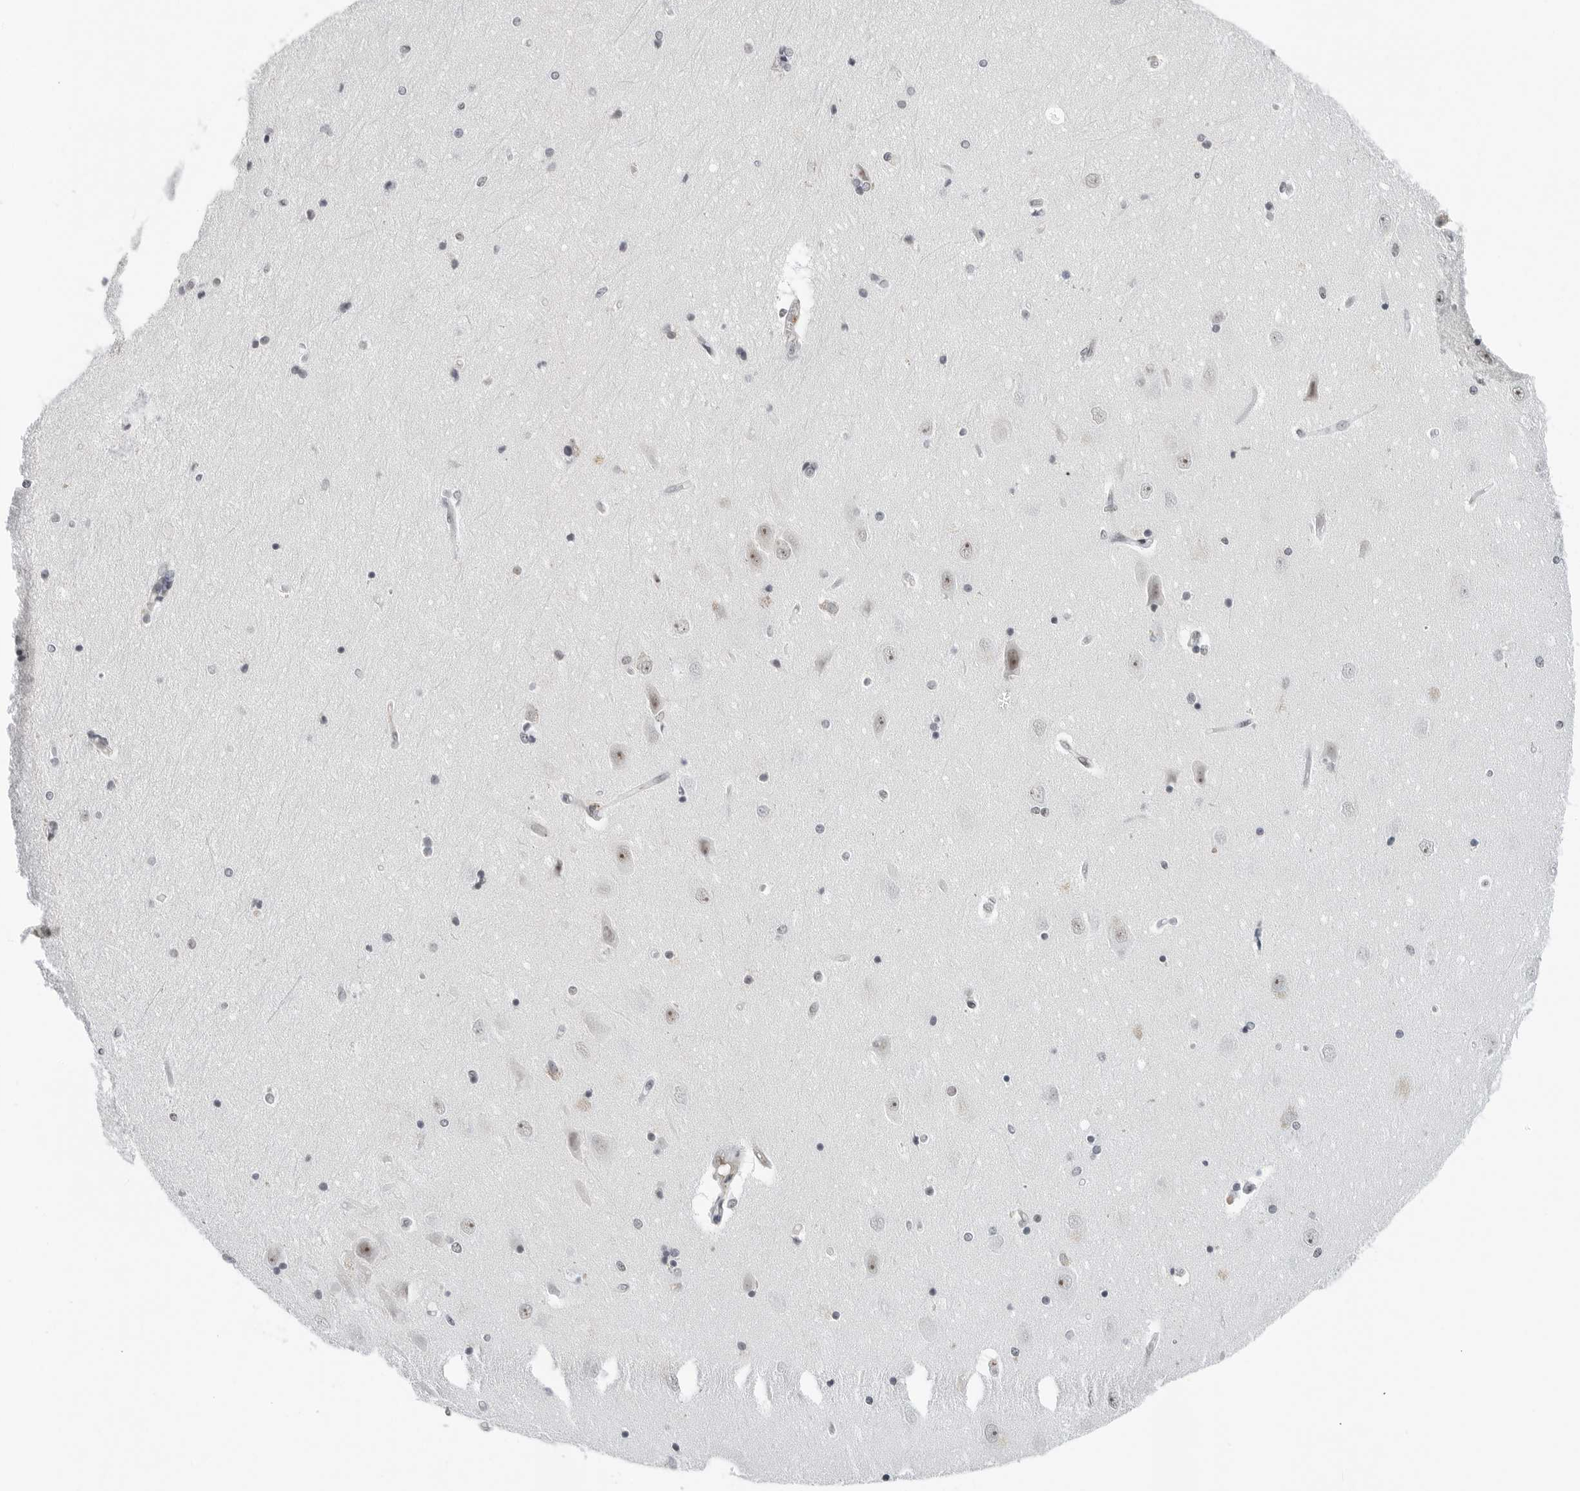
{"staining": {"intensity": "negative", "quantity": "none", "location": "none"}, "tissue": "hippocampus", "cell_type": "Glial cells", "image_type": "normal", "snomed": [{"axis": "morphology", "description": "Normal tissue, NOS"}, {"axis": "topography", "description": "Hippocampus"}], "caption": "DAB (3,3'-diaminobenzidine) immunohistochemical staining of normal human hippocampus exhibits no significant staining in glial cells.", "gene": "WRAP53", "patient": {"sex": "female", "age": 54}}